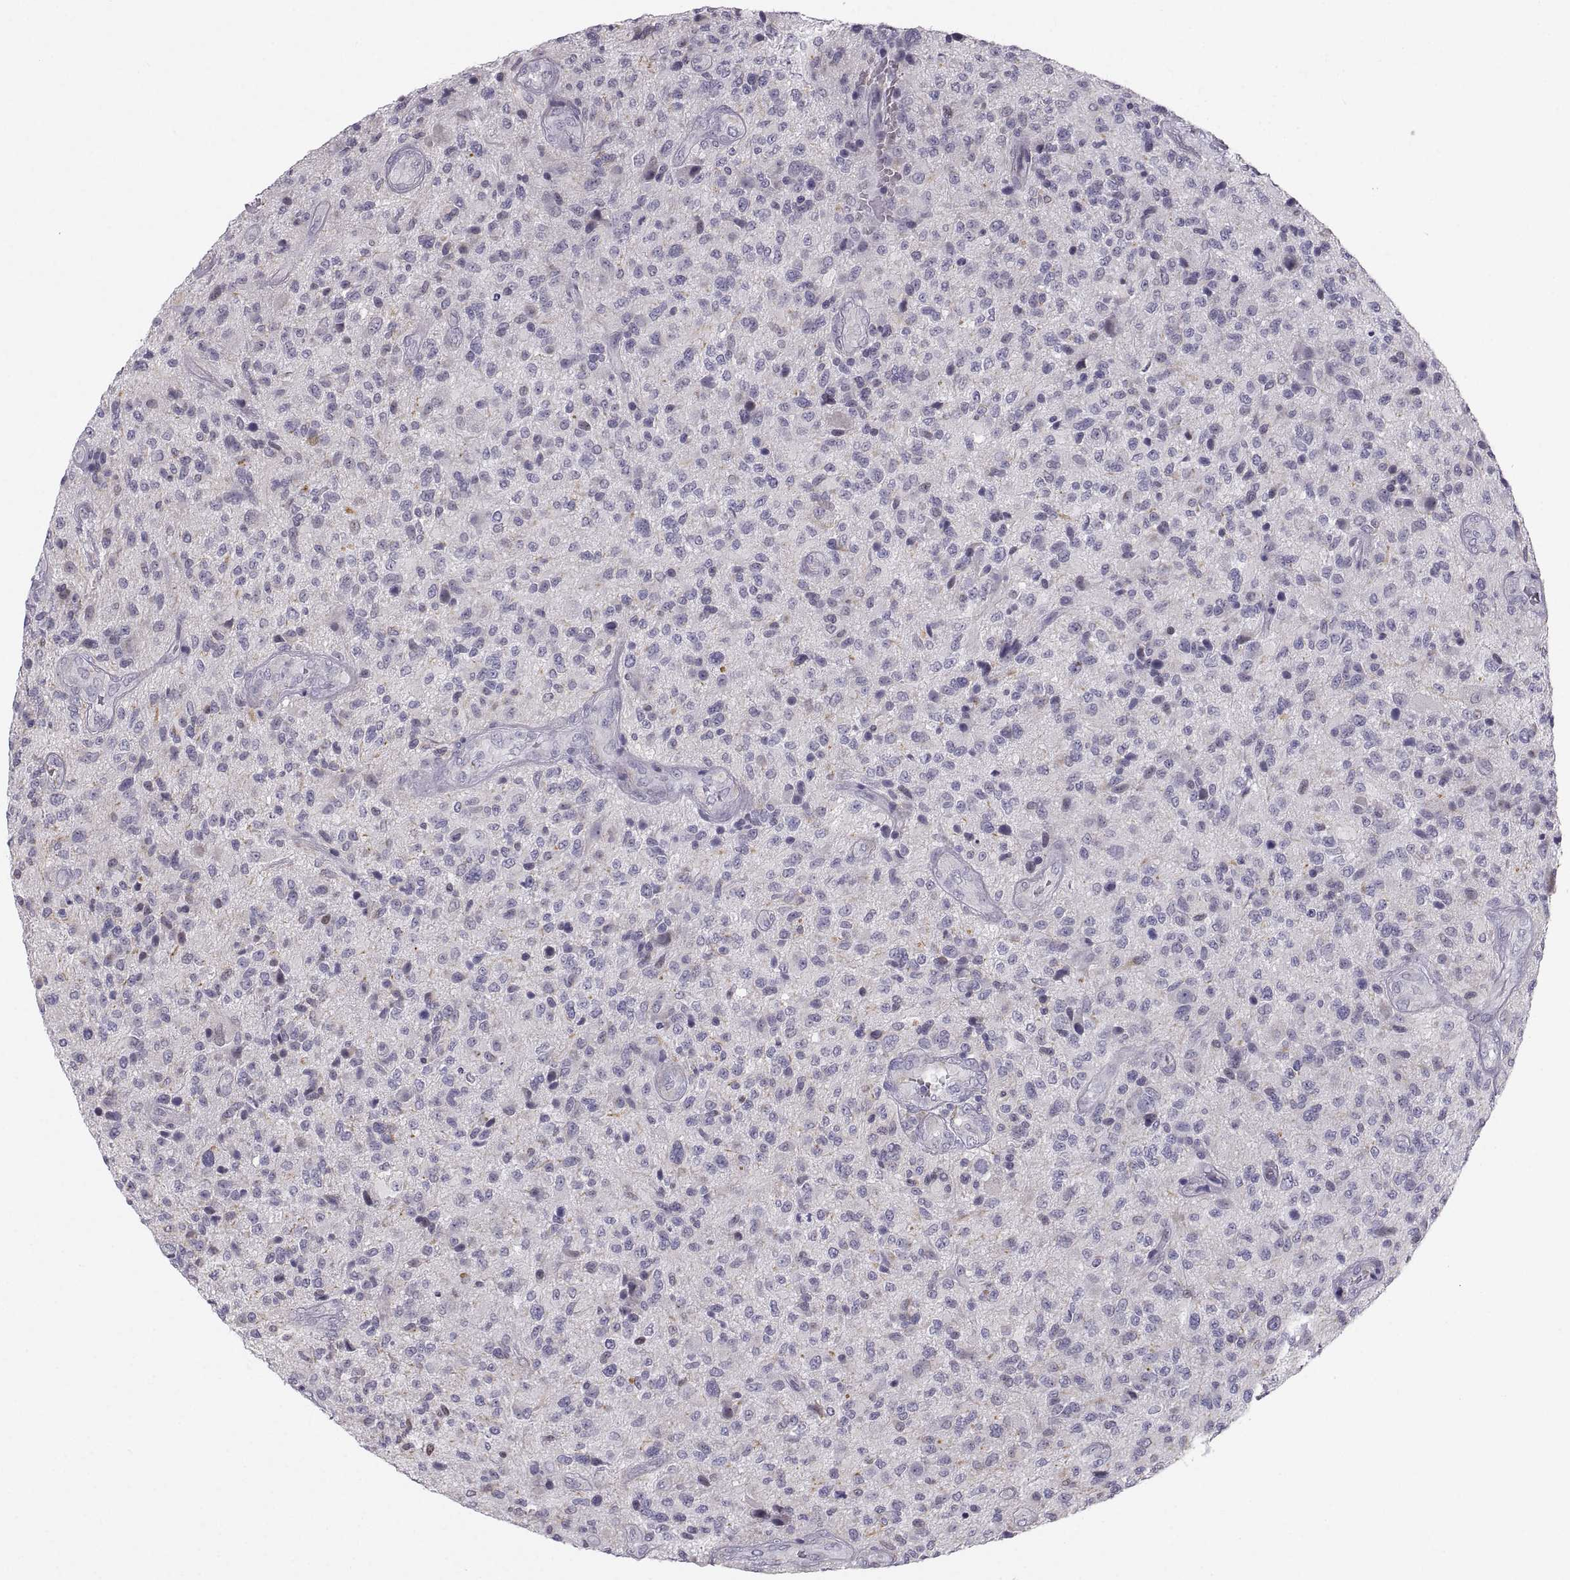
{"staining": {"intensity": "negative", "quantity": "none", "location": "none"}, "tissue": "glioma", "cell_type": "Tumor cells", "image_type": "cancer", "snomed": [{"axis": "morphology", "description": "Glioma, malignant, High grade"}, {"axis": "topography", "description": "Brain"}], "caption": "A photomicrograph of human glioma is negative for staining in tumor cells.", "gene": "ZNF185", "patient": {"sex": "male", "age": 47}}